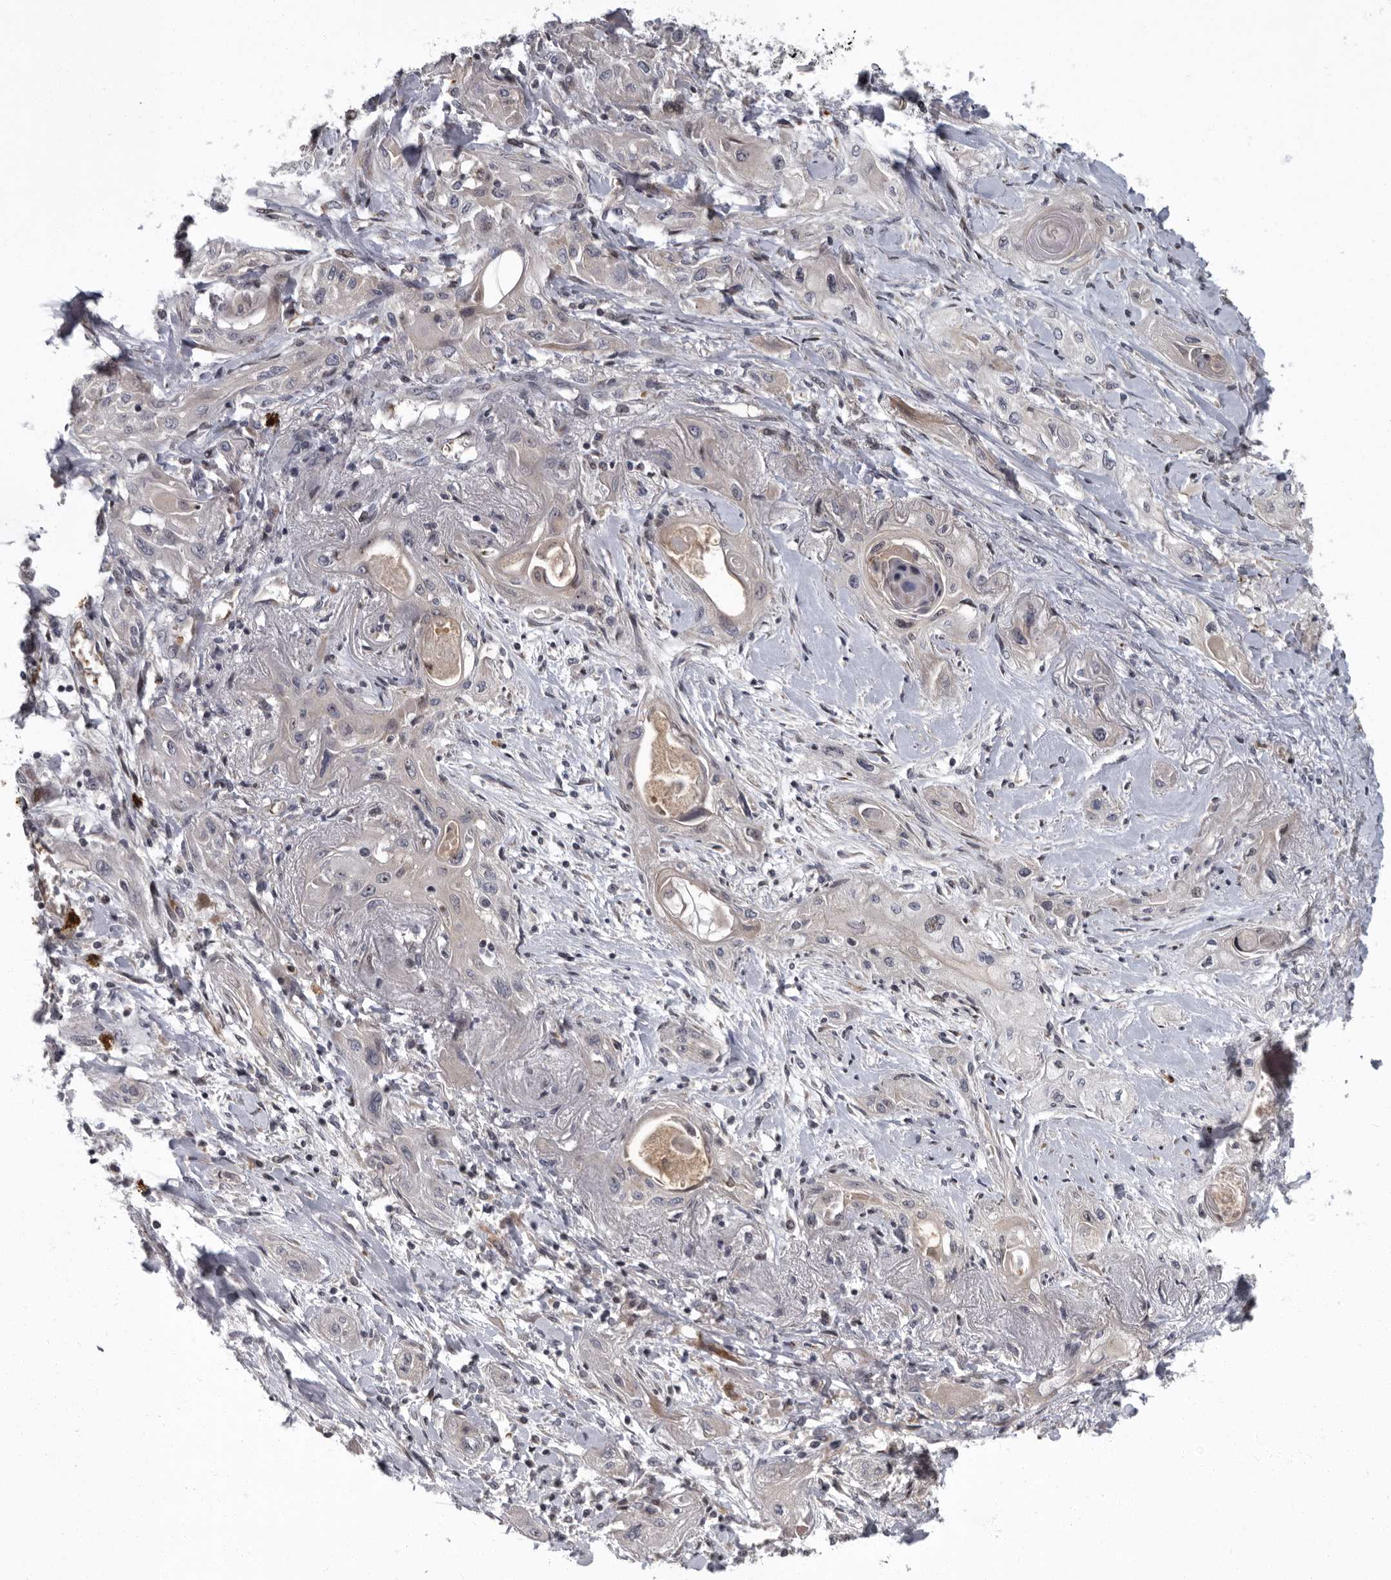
{"staining": {"intensity": "negative", "quantity": "none", "location": "none"}, "tissue": "lung cancer", "cell_type": "Tumor cells", "image_type": "cancer", "snomed": [{"axis": "morphology", "description": "Squamous cell carcinoma, NOS"}, {"axis": "topography", "description": "Lung"}], "caption": "Immunohistochemistry of human squamous cell carcinoma (lung) reveals no positivity in tumor cells.", "gene": "PDCD11", "patient": {"sex": "female", "age": 47}}